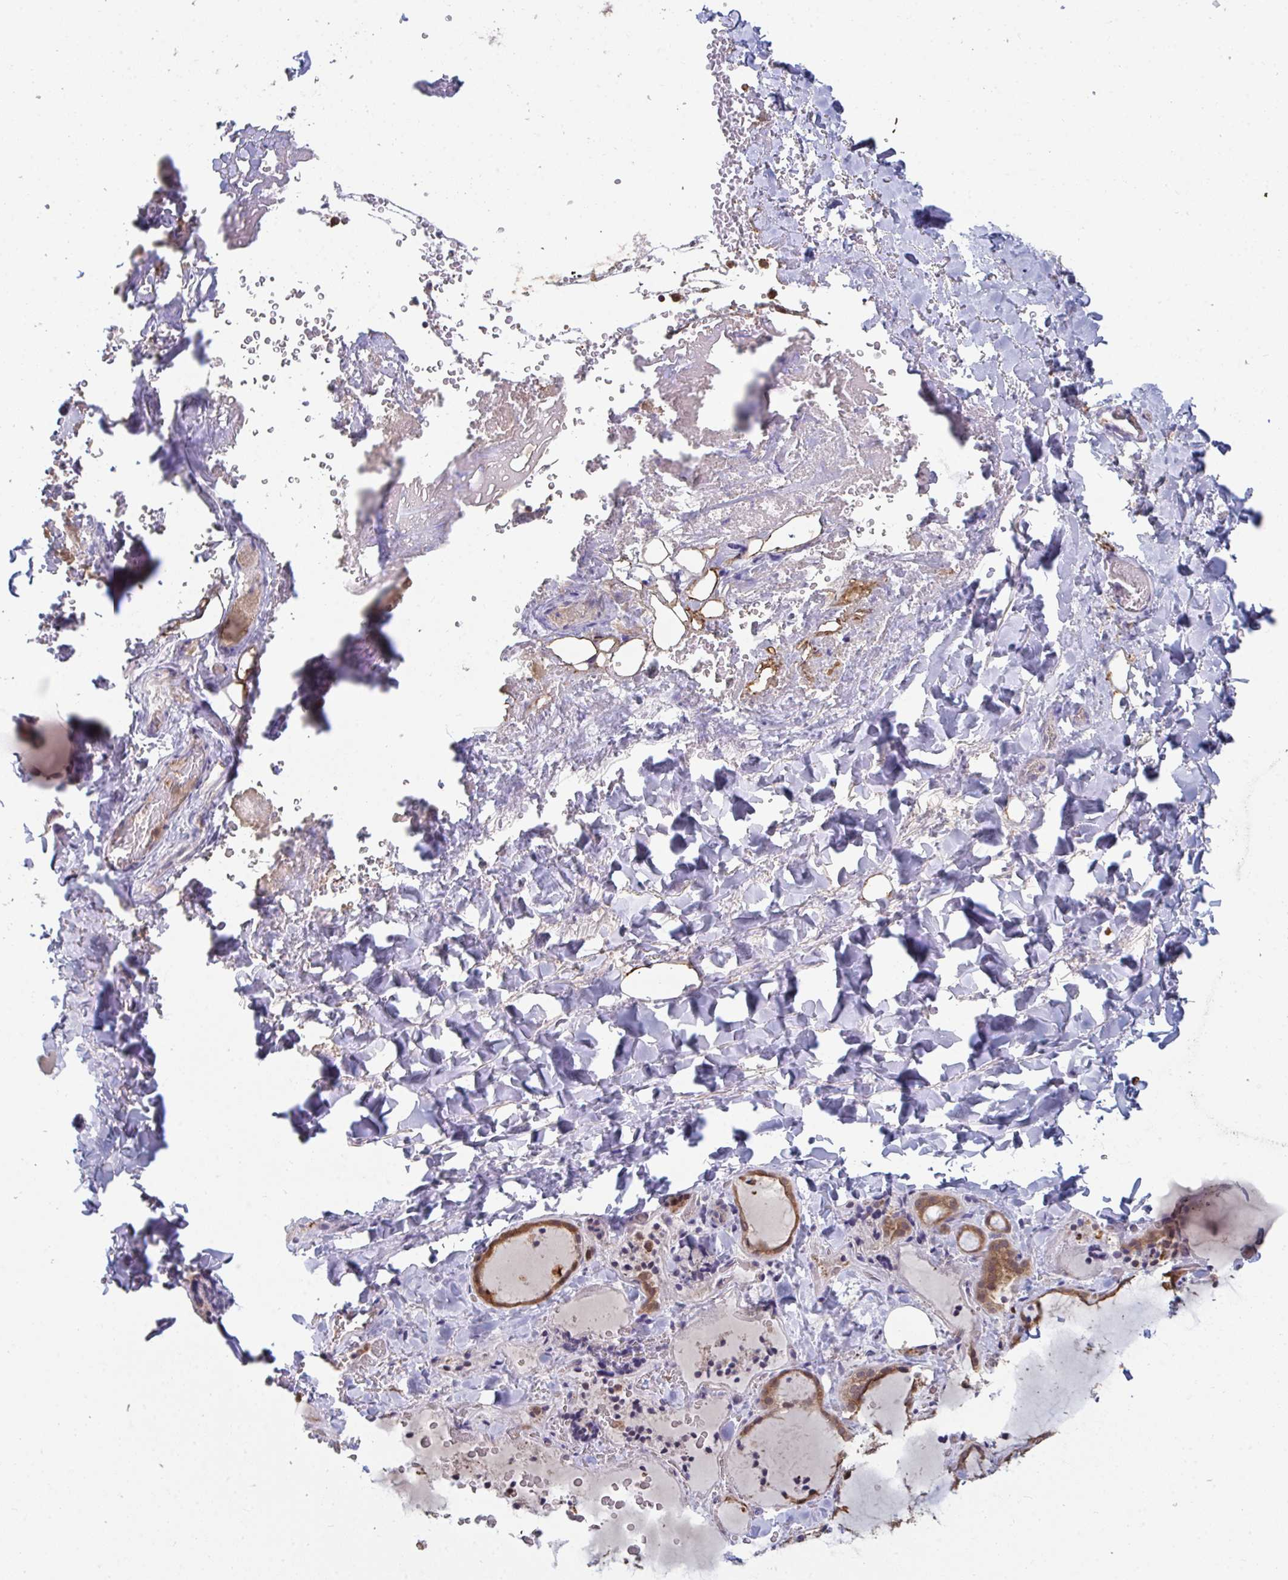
{"staining": {"intensity": "moderate", "quantity": ">75%", "location": "cytoplasmic/membranous,nuclear"}, "tissue": "thyroid gland", "cell_type": "Glandular cells", "image_type": "normal", "snomed": [{"axis": "morphology", "description": "Normal tissue, NOS"}, {"axis": "topography", "description": "Thyroid gland"}], "caption": "Protein analysis of unremarkable thyroid gland shows moderate cytoplasmic/membranous,nuclear expression in about >75% of glandular cells.", "gene": "TTC9C", "patient": {"sex": "female", "age": 22}}